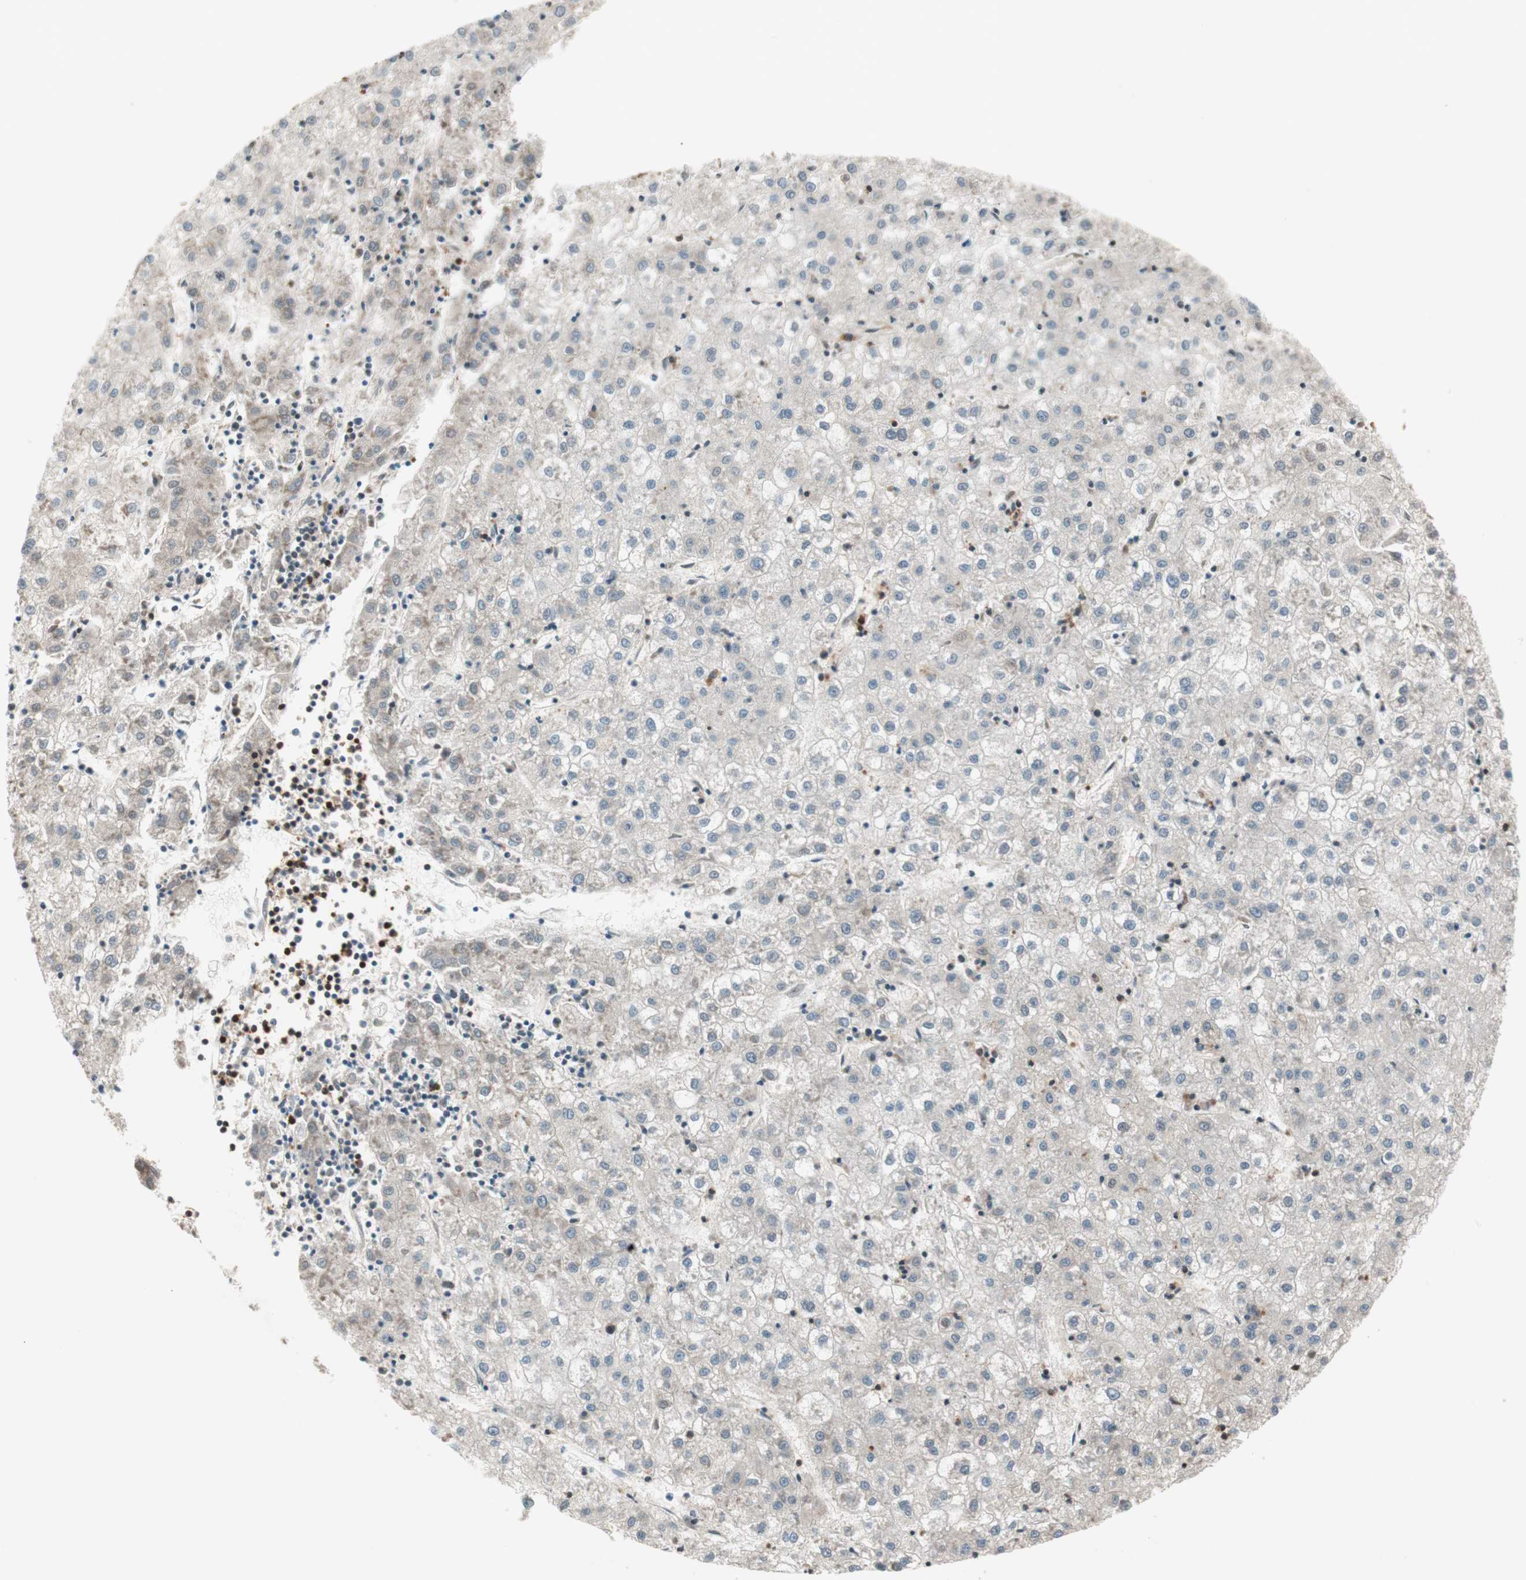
{"staining": {"intensity": "weak", "quantity": "25%-75%", "location": "cytoplasmic/membranous"}, "tissue": "liver cancer", "cell_type": "Tumor cells", "image_type": "cancer", "snomed": [{"axis": "morphology", "description": "Carcinoma, Hepatocellular, NOS"}, {"axis": "topography", "description": "Liver"}], "caption": "Liver hepatocellular carcinoma was stained to show a protein in brown. There is low levels of weak cytoplasmic/membranous expression in about 25%-75% of tumor cells.", "gene": "BIN1", "patient": {"sex": "male", "age": 72}}